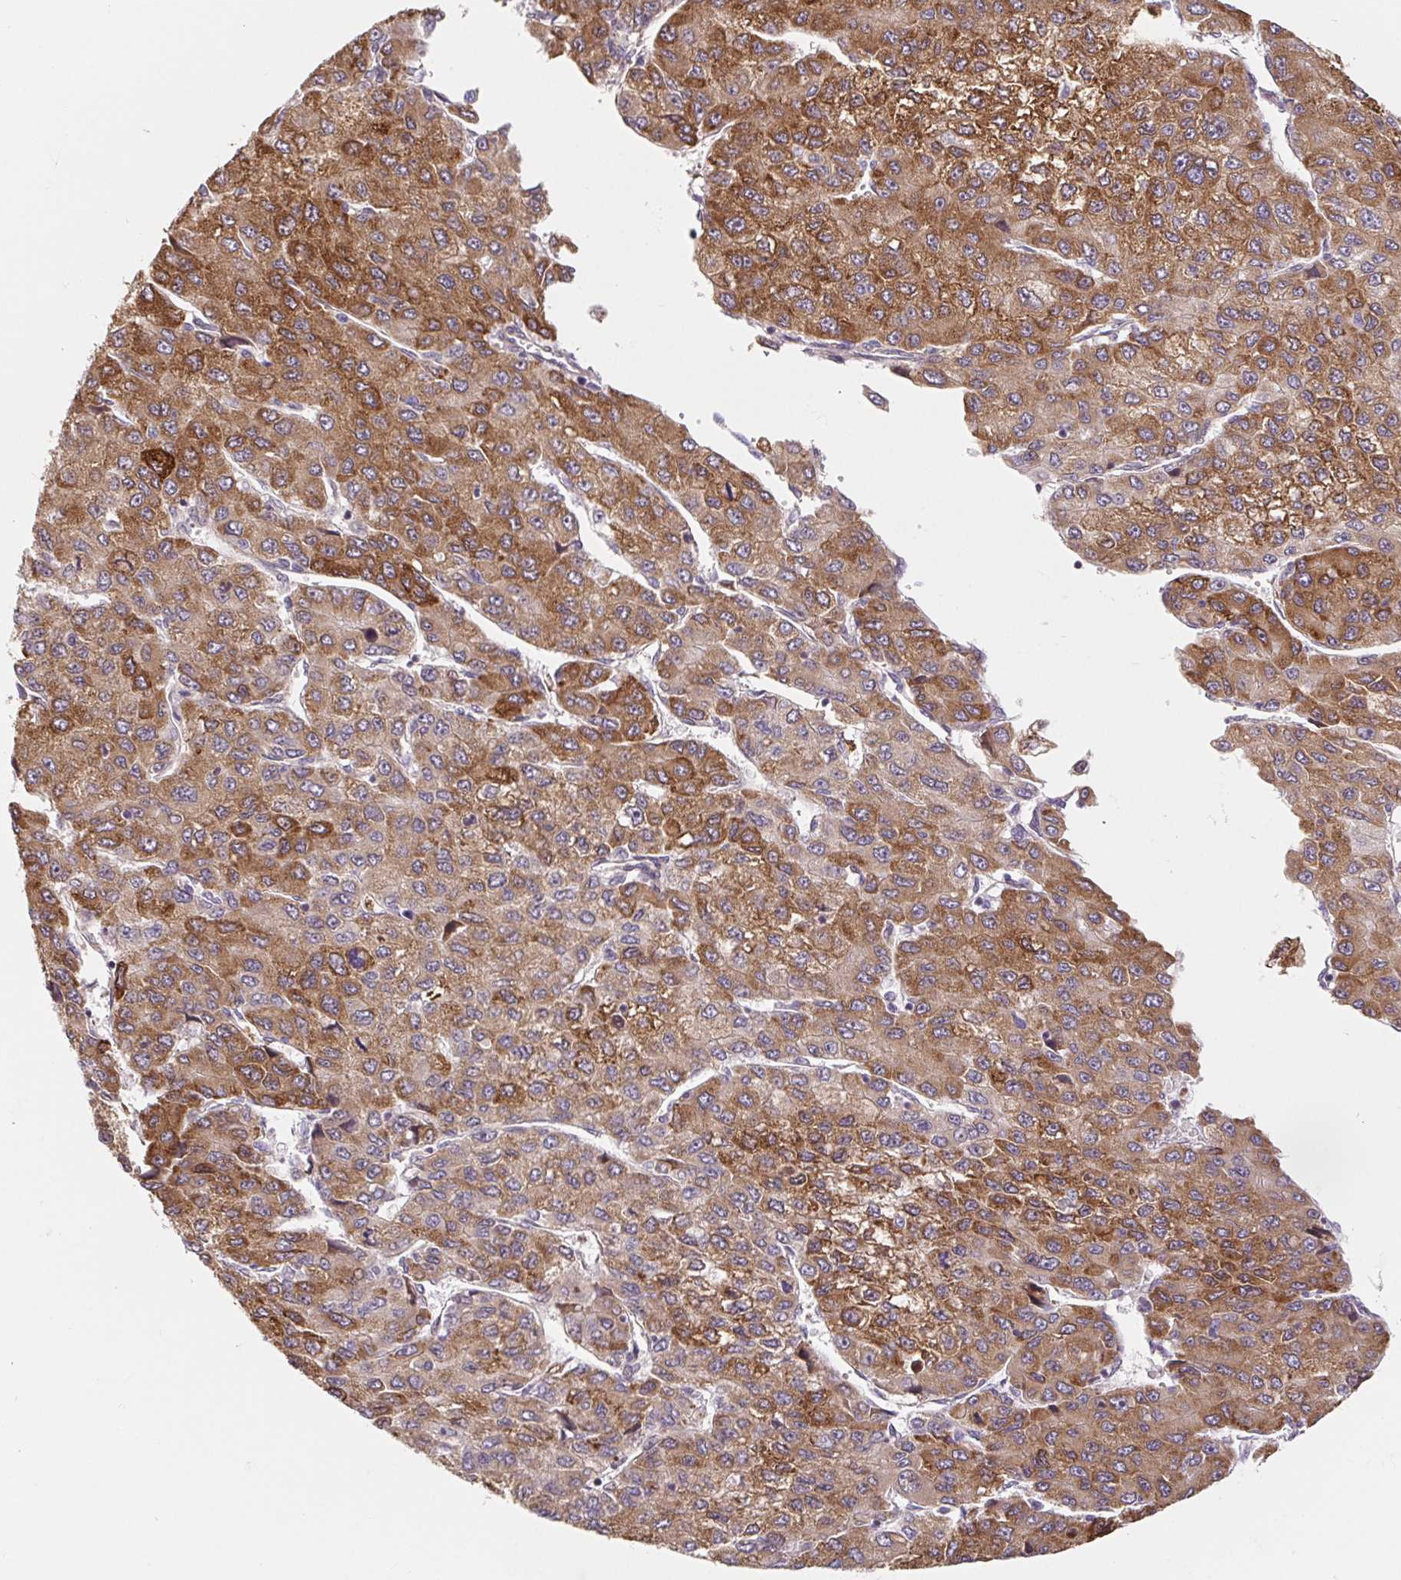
{"staining": {"intensity": "moderate", "quantity": ">75%", "location": "cytoplasmic/membranous"}, "tissue": "liver cancer", "cell_type": "Tumor cells", "image_type": "cancer", "snomed": [{"axis": "morphology", "description": "Carcinoma, Hepatocellular, NOS"}, {"axis": "topography", "description": "Liver"}], "caption": "Immunohistochemical staining of hepatocellular carcinoma (liver) reveals moderate cytoplasmic/membranous protein positivity in about >75% of tumor cells.", "gene": "LYPD5", "patient": {"sex": "female", "age": 66}}